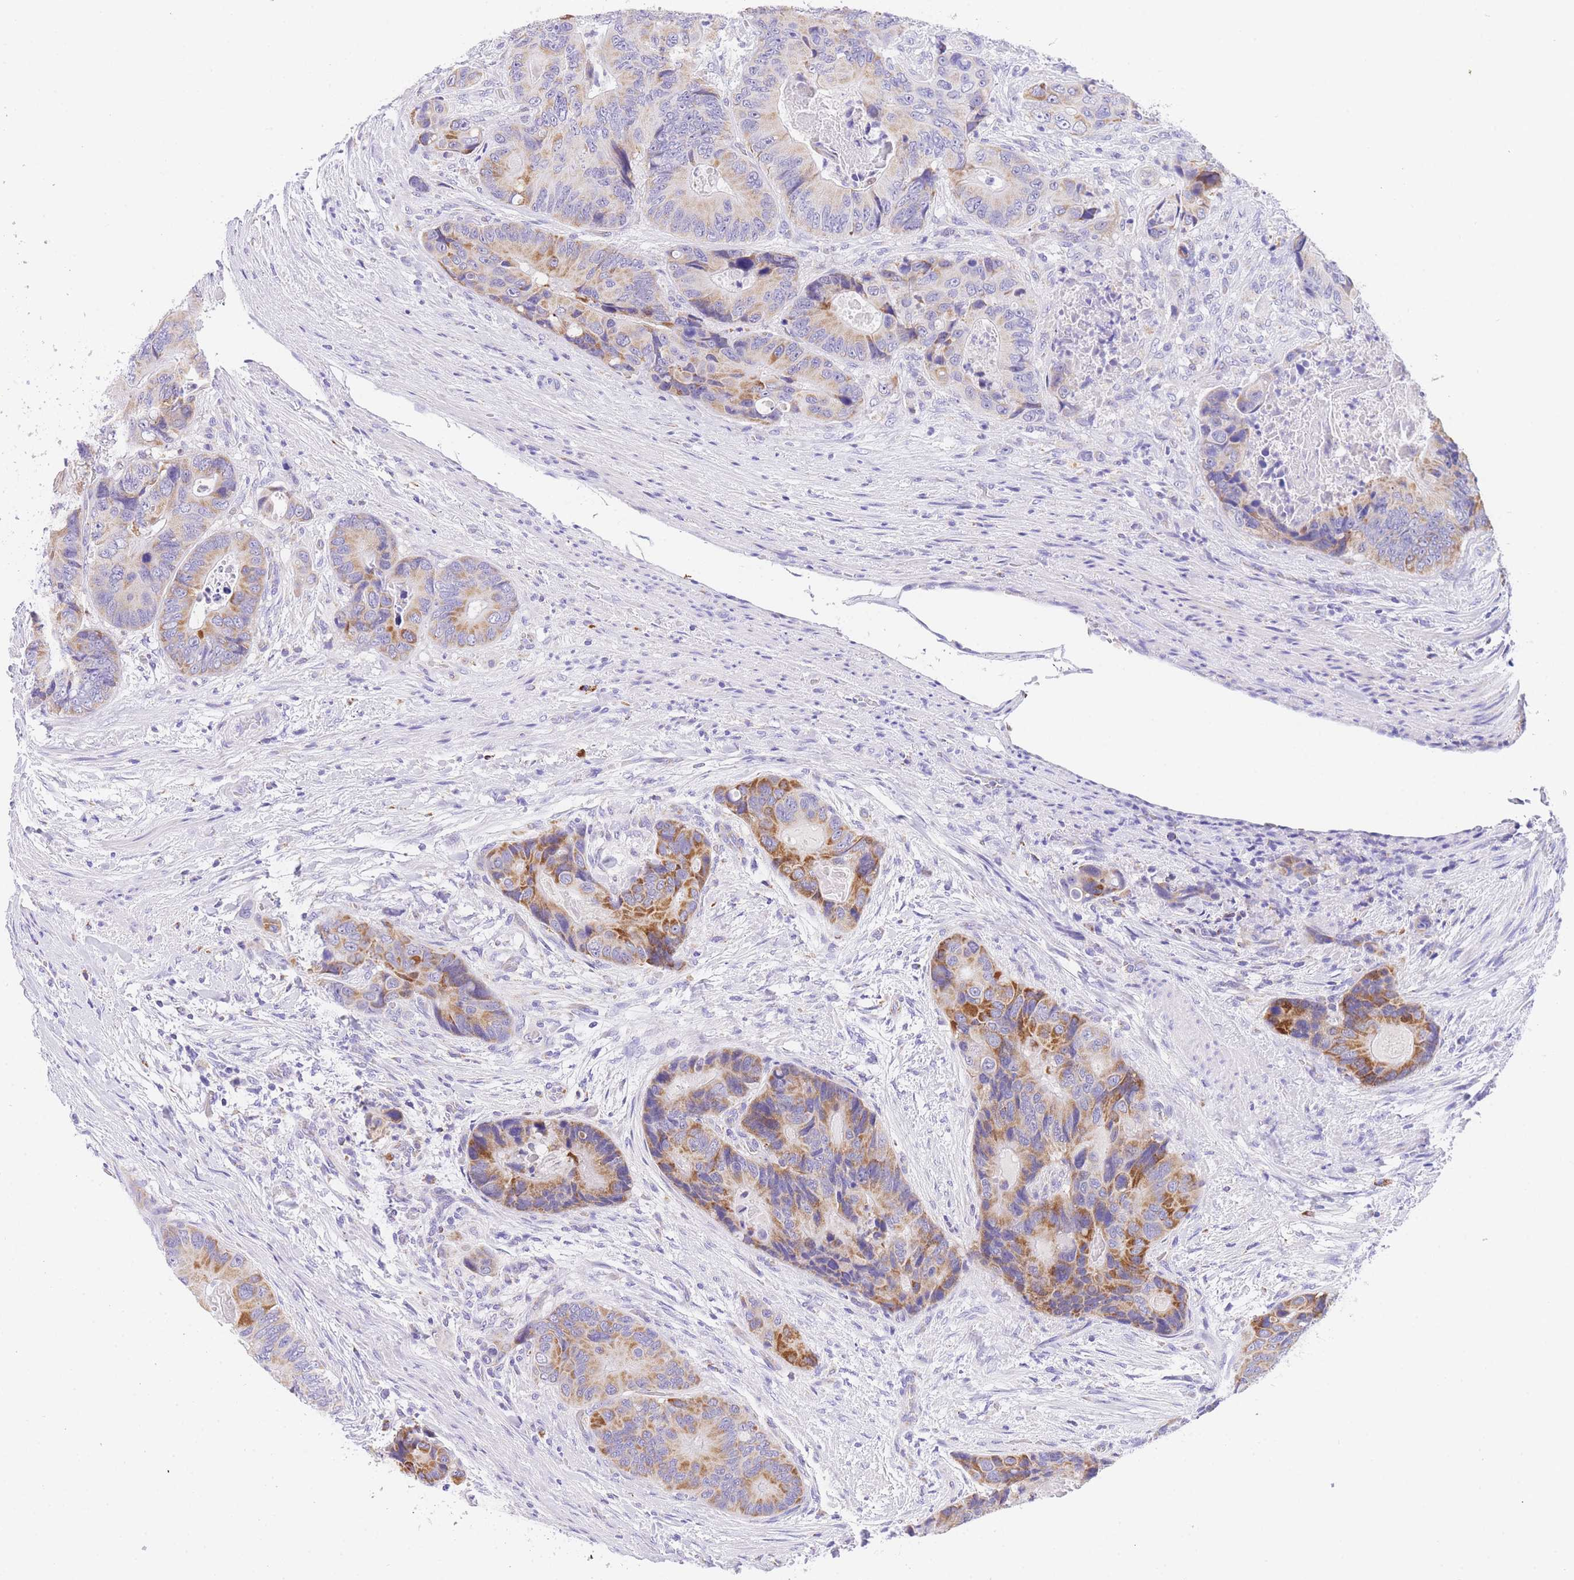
{"staining": {"intensity": "moderate", "quantity": "<25%", "location": "cytoplasmic/membranous"}, "tissue": "colorectal cancer", "cell_type": "Tumor cells", "image_type": "cancer", "snomed": [{"axis": "morphology", "description": "Adenocarcinoma, NOS"}, {"axis": "topography", "description": "Colon"}], "caption": "Tumor cells display low levels of moderate cytoplasmic/membranous staining in about <25% of cells in colorectal adenocarcinoma.", "gene": "NKD2", "patient": {"sex": "male", "age": 84}}